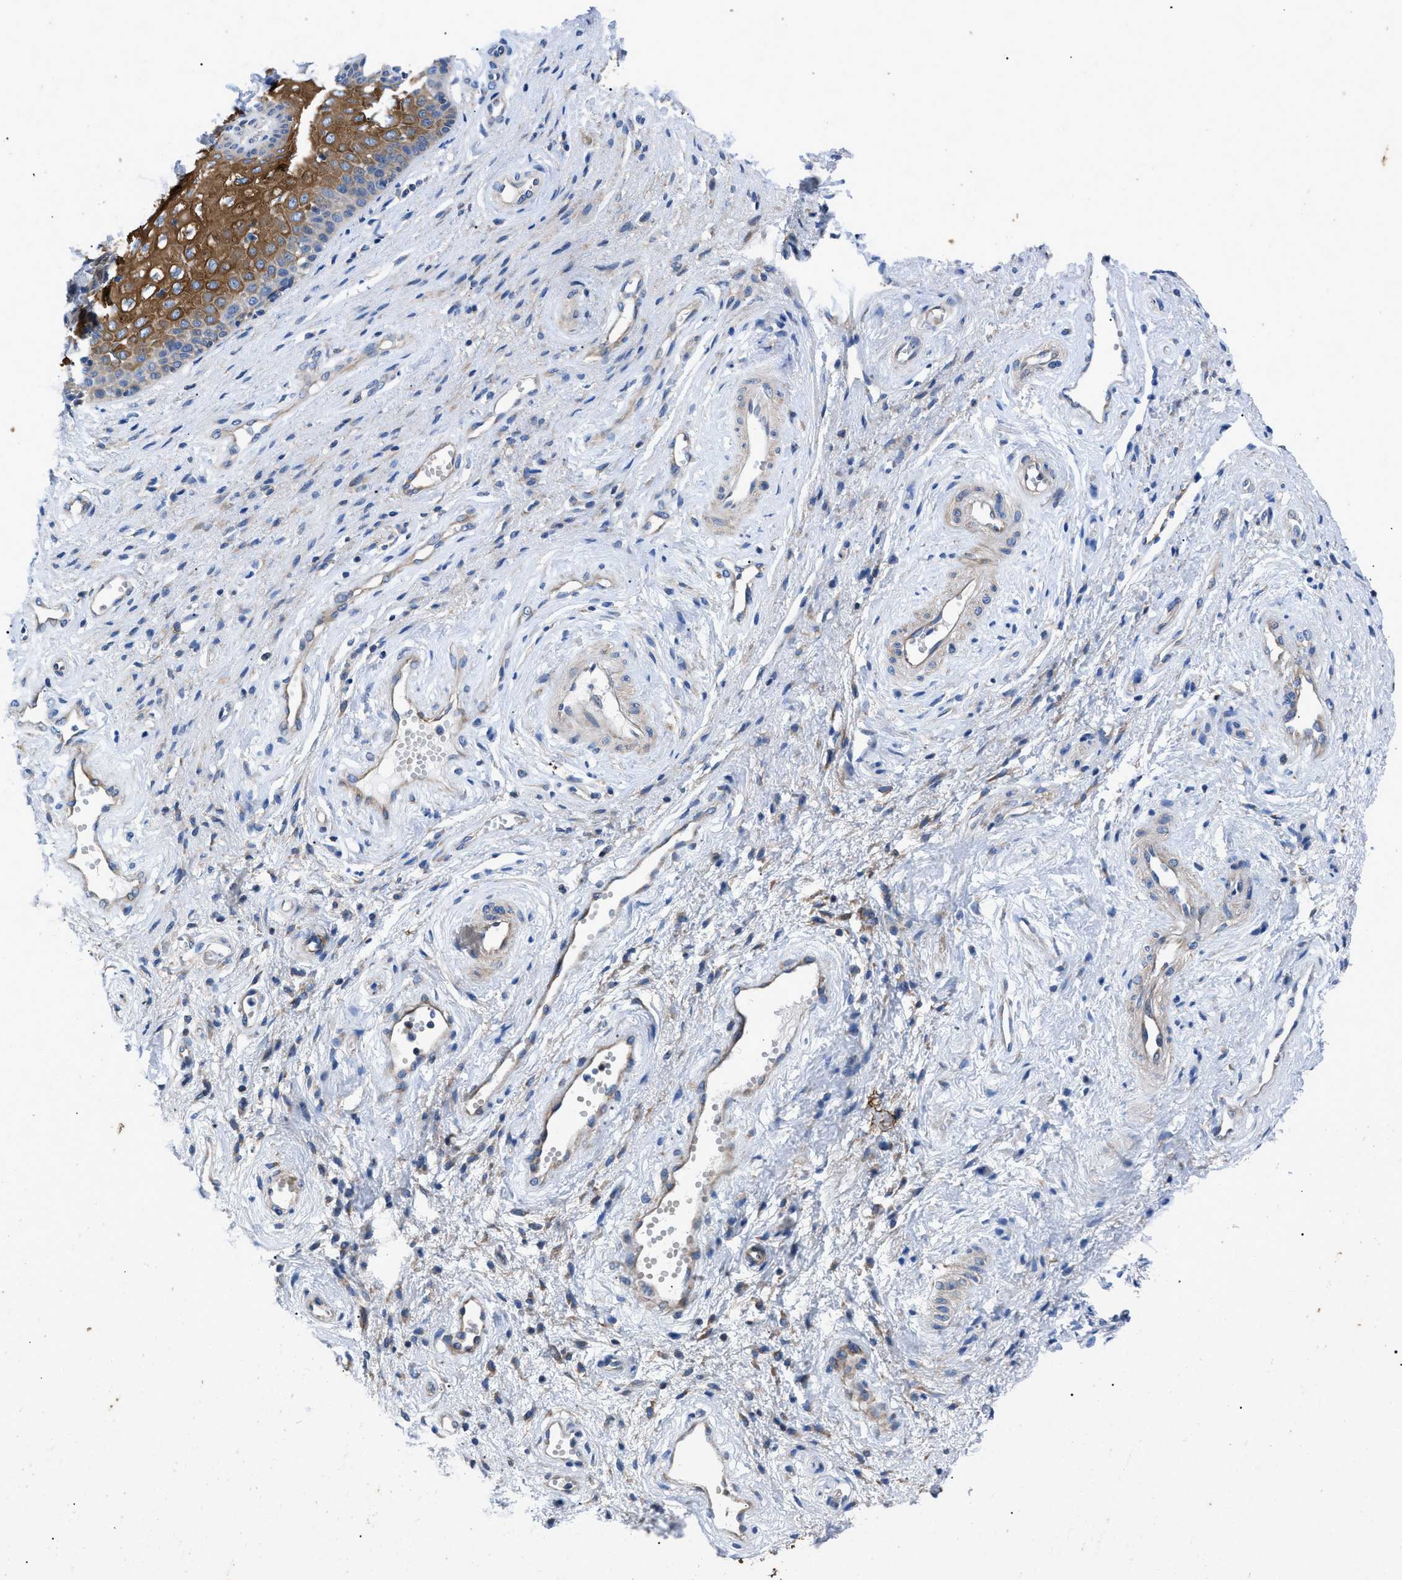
{"staining": {"intensity": "strong", "quantity": ">75%", "location": "cytoplasmic/membranous"}, "tissue": "vagina", "cell_type": "Squamous epithelial cells", "image_type": "normal", "snomed": [{"axis": "morphology", "description": "Normal tissue, NOS"}, {"axis": "topography", "description": "Vagina"}], "caption": "Squamous epithelial cells exhibit high levels of strong cytoplasmic/membranous expression in approximately >75% of cells in unremarkable human vagina.", "gene": "HSPB8", "patient": {"sex": "female", "age": 34}}